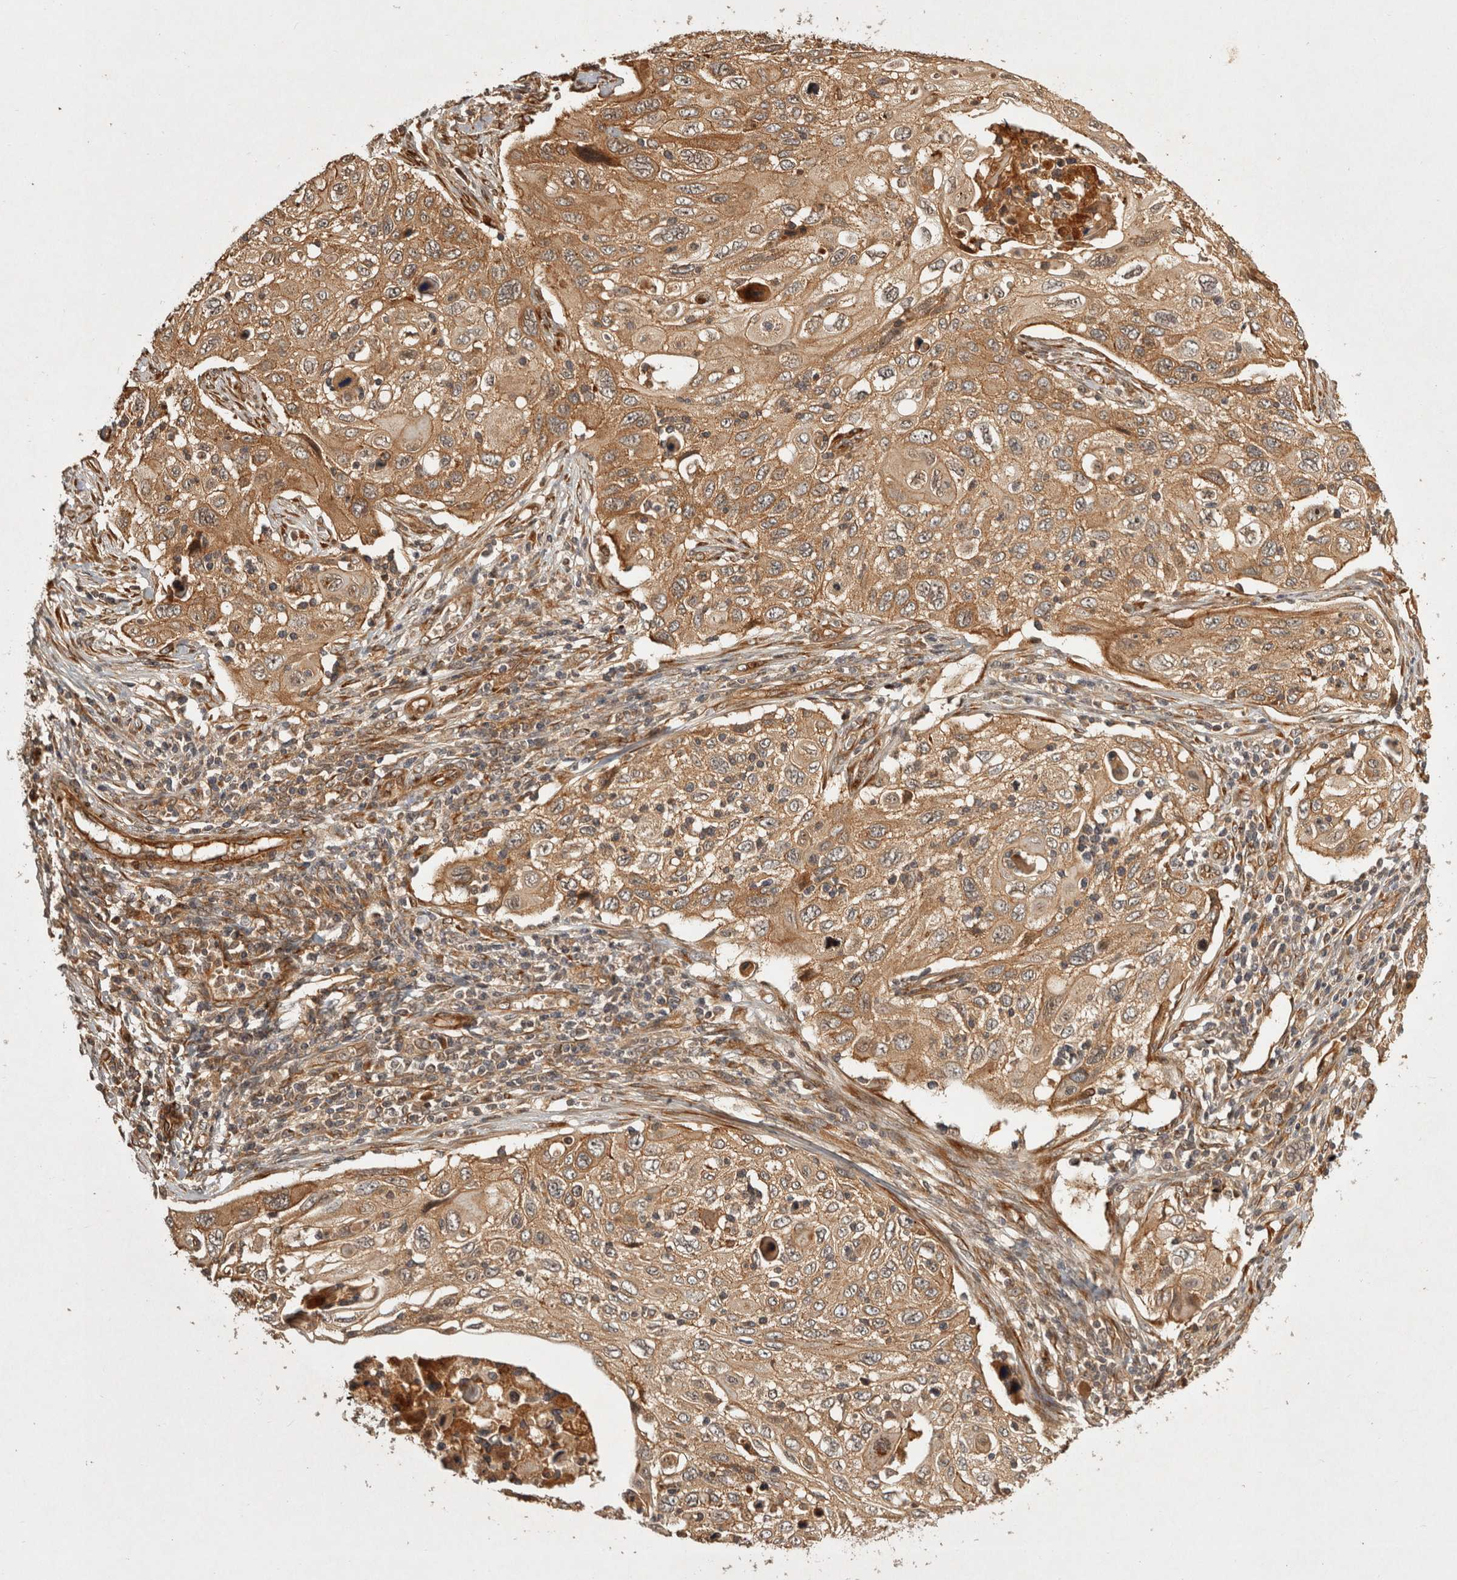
{"staining": {"intensity": "moderate", "quantity": ">75%", "location": "cytoplasmic/membranous"}, "tissue": "cervical cancer", "cell_type": "Tumor cells", "image_type": "cancer", "snomed": [{"axis": "morphology", "description": "Squamous cell carcinoma, NOS"}, {"axis": "topography", "description": "Cervix"}], "caption": "Immunohistochemical staining of squamous cell carcinoma (cervical) reveals moderate cytoplasmic/membranous protein positivity in about >75% of tumor cells. The staining was performed using DAB (3,3'-diaminobenzidine) to visualize the protein expression in brown, while the nuclei were stained in blue with hematoxylin (Magnification: 20x).", "gene": "CAMSAP2", "patient": {"sex": "female", "age": 70}}